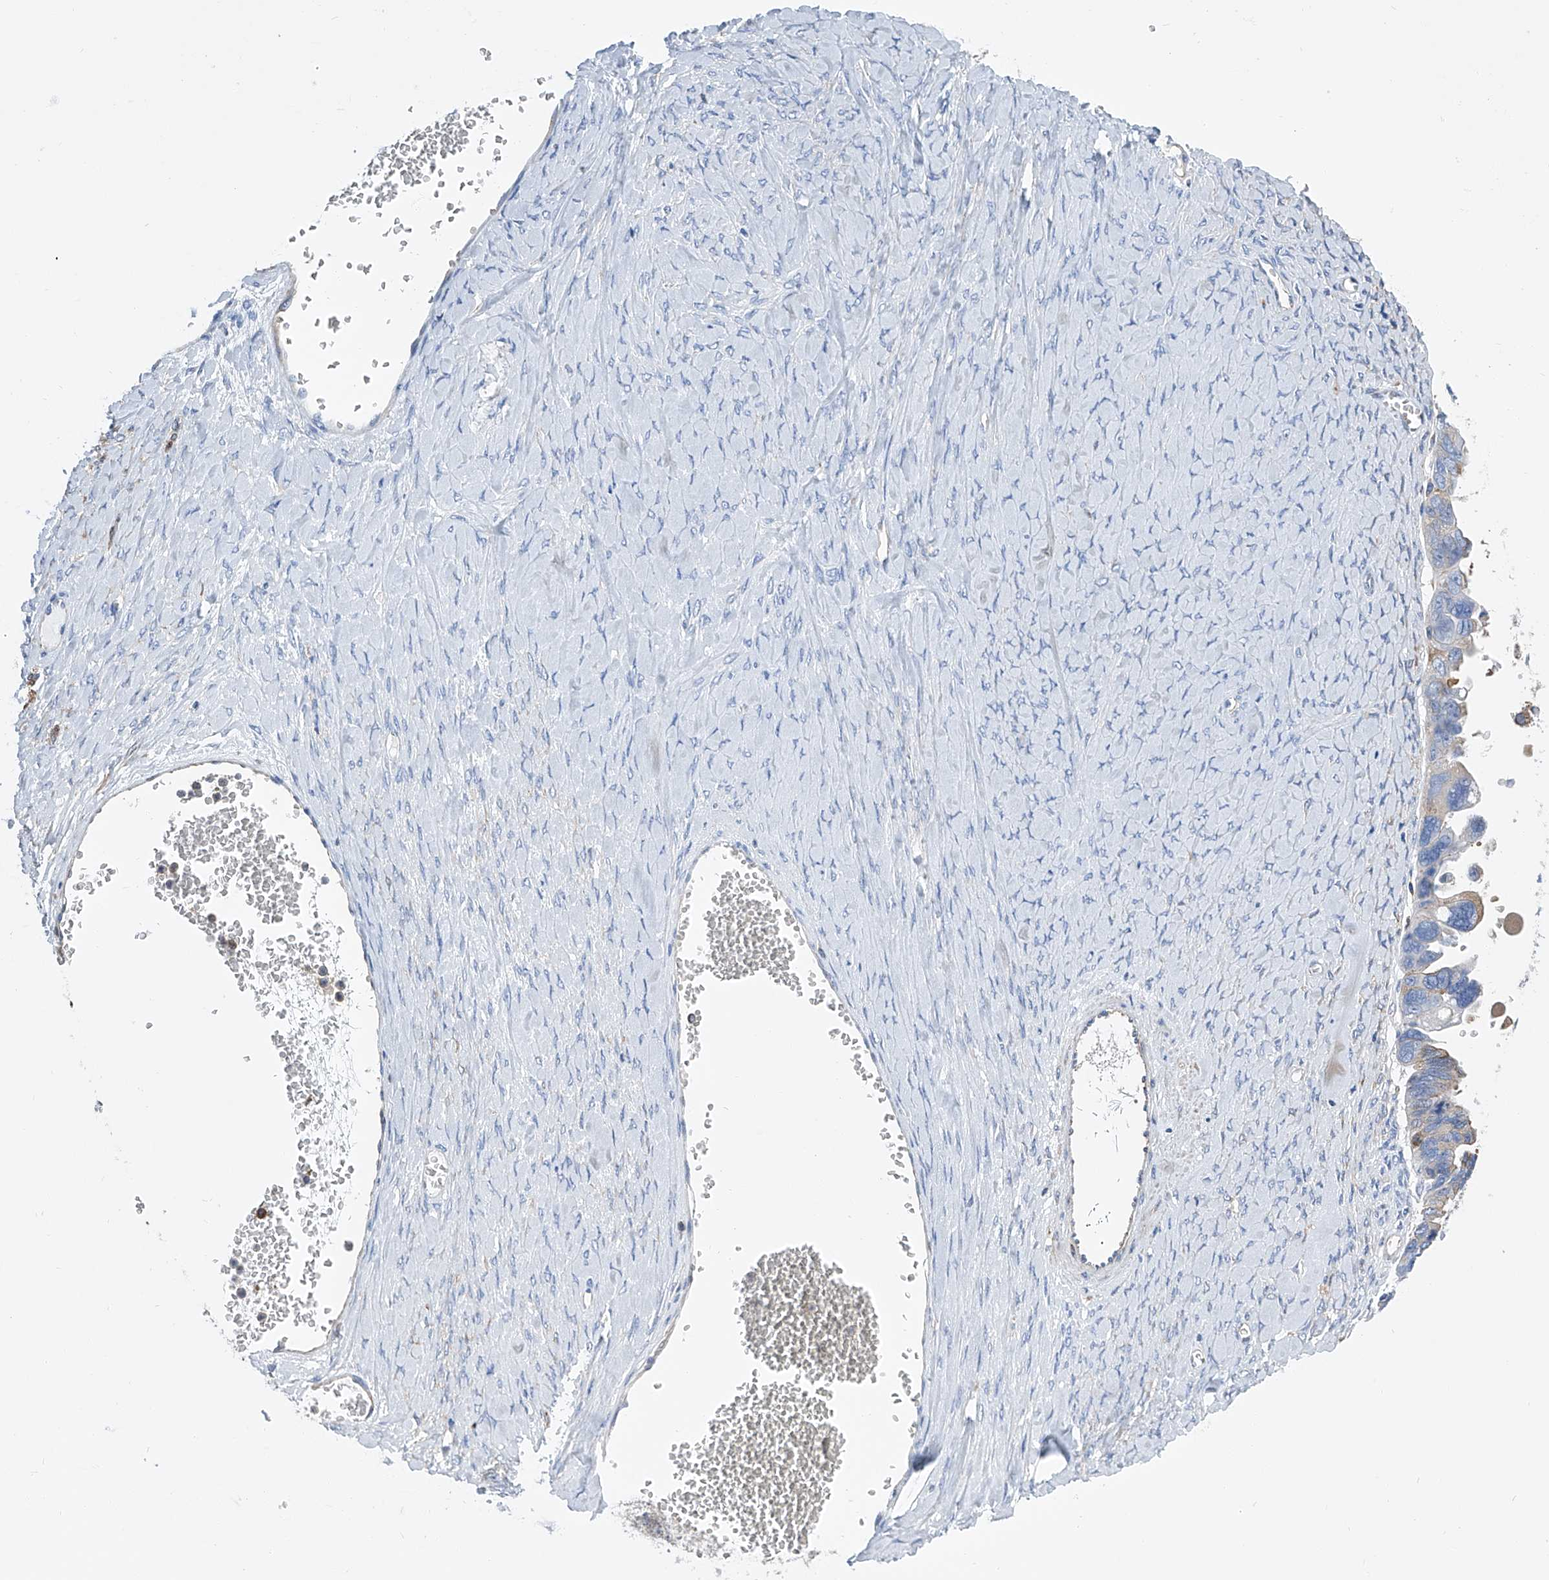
{"staining": {"intensity": "moderate", "quantity": "<25%", "location": "cytoplasmic/membranous"}, "tissue": "ovarian cancer", "cell_type": "Tumor cells", "image_type": "cancer", "snomed": [{"axis": "morphology", "description": "Cystadenocarcinoma, serous, NOS"}, {"axis": "topography", "description": "Ovary"}], "caption": "This histopathology image exhibits serous cystadenocarcinoma (ovarian) stained with immunohistochemistry to label a protein in brown. The cytoplasmic/membranous of tumor cells show moderate positivity for the protein. Nuclei are counter-stained blue.", "gene": "GPT", "patient": {"sex": "female", "age": 79}}